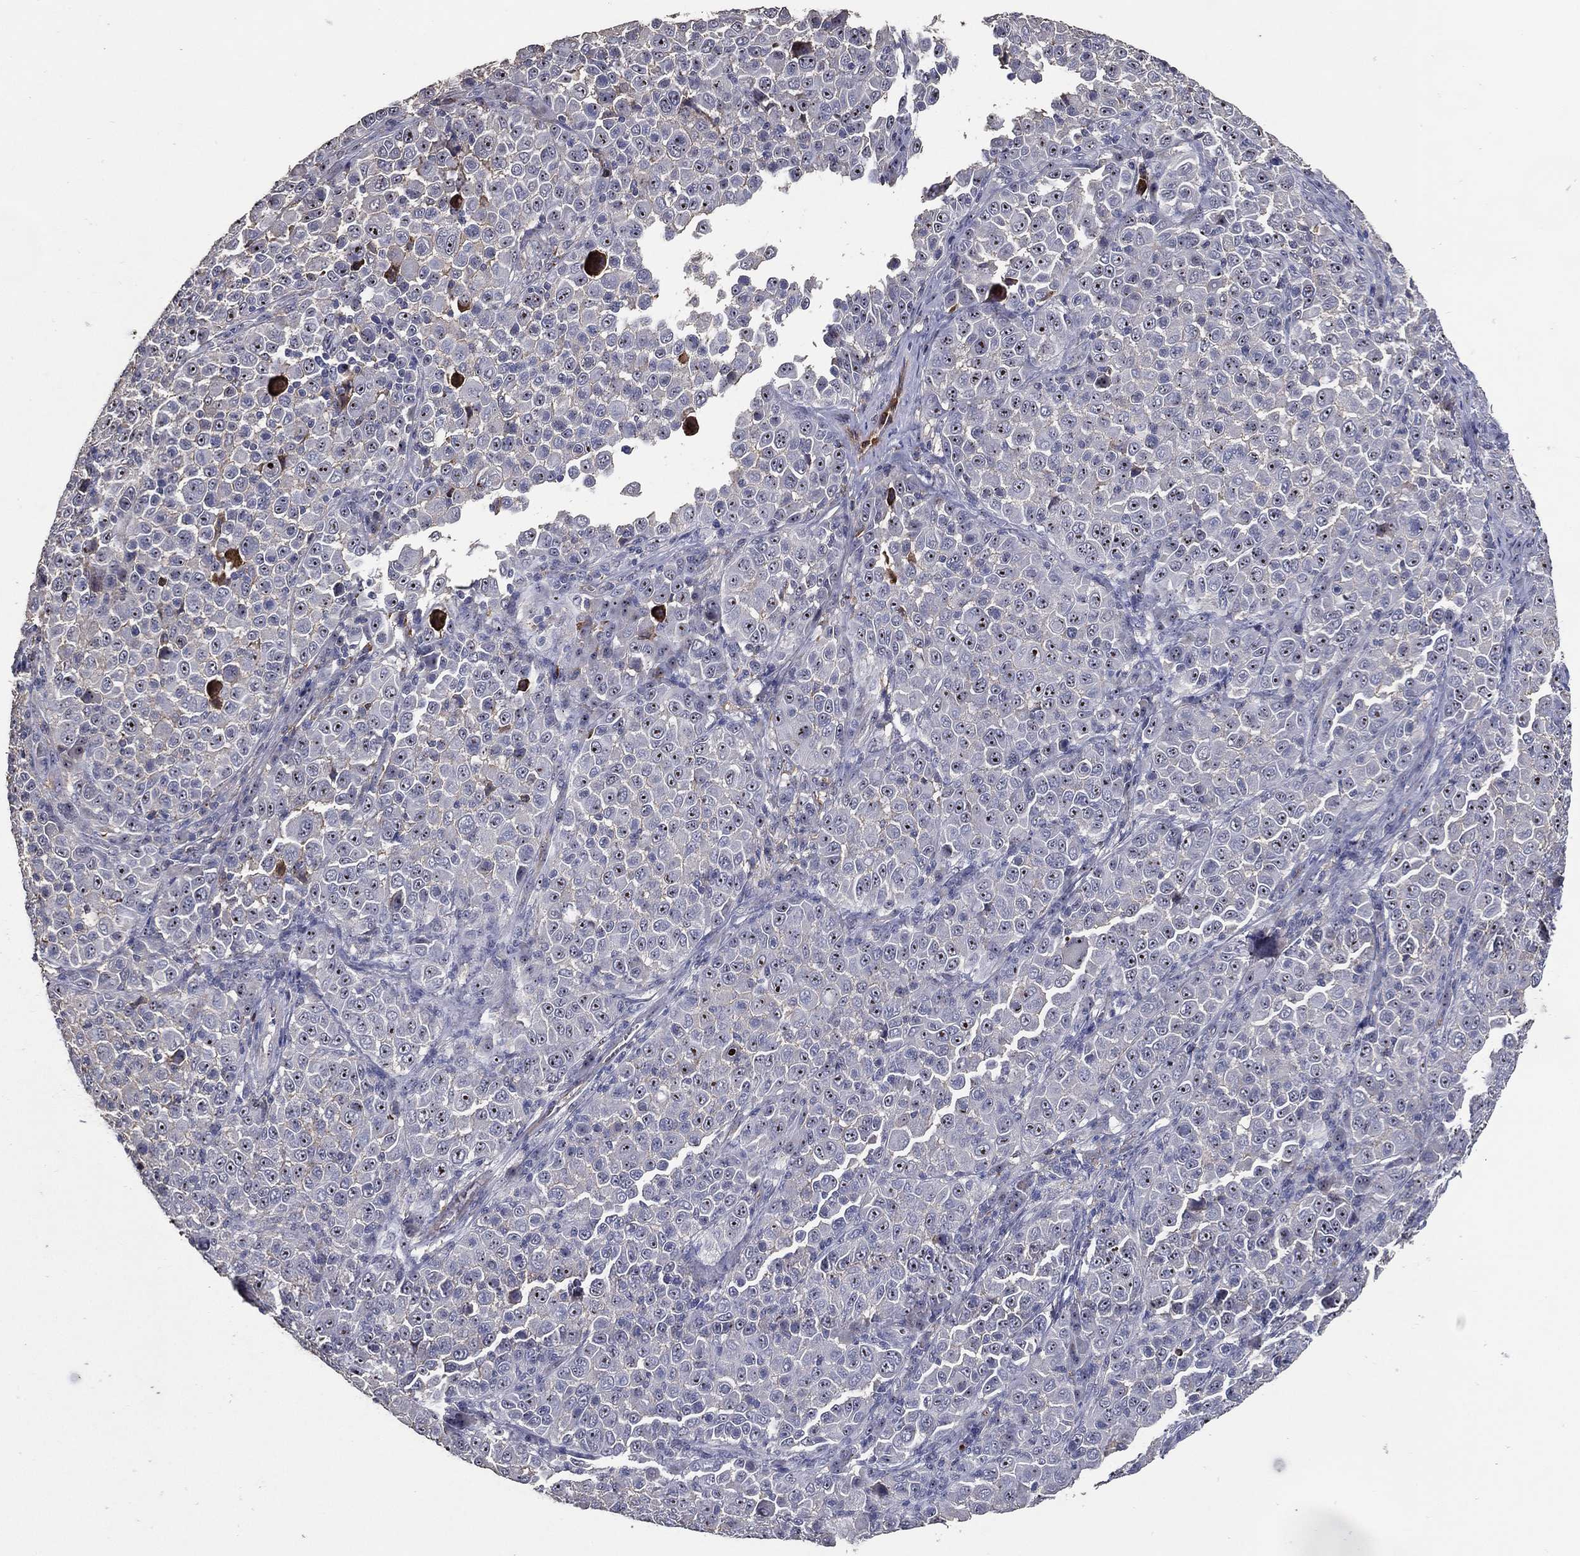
{"staining": {"intensity": "negative", "quantity": "none", "location": "none"}, "tissue": "melanoma", "cell_type": "Tumor cells", "image_type": "cancer", "snomed": [{"axis": "morphology", "description": "Malignant melanoma, NOS"}, {"axis": "topography", "description": "Skin"}], "caption": "The histopathology image exhibits no staining of tumor cells in malignant melanoma. (Stains: DAB (3,3'-diaminobenzidine) immunohistochemistry with hematoxylin counter stain, Microscopy: brightfield microscopy at high magnification).", "gene": "EFNA1", "patient": {"sex": "female", "age": 57}}